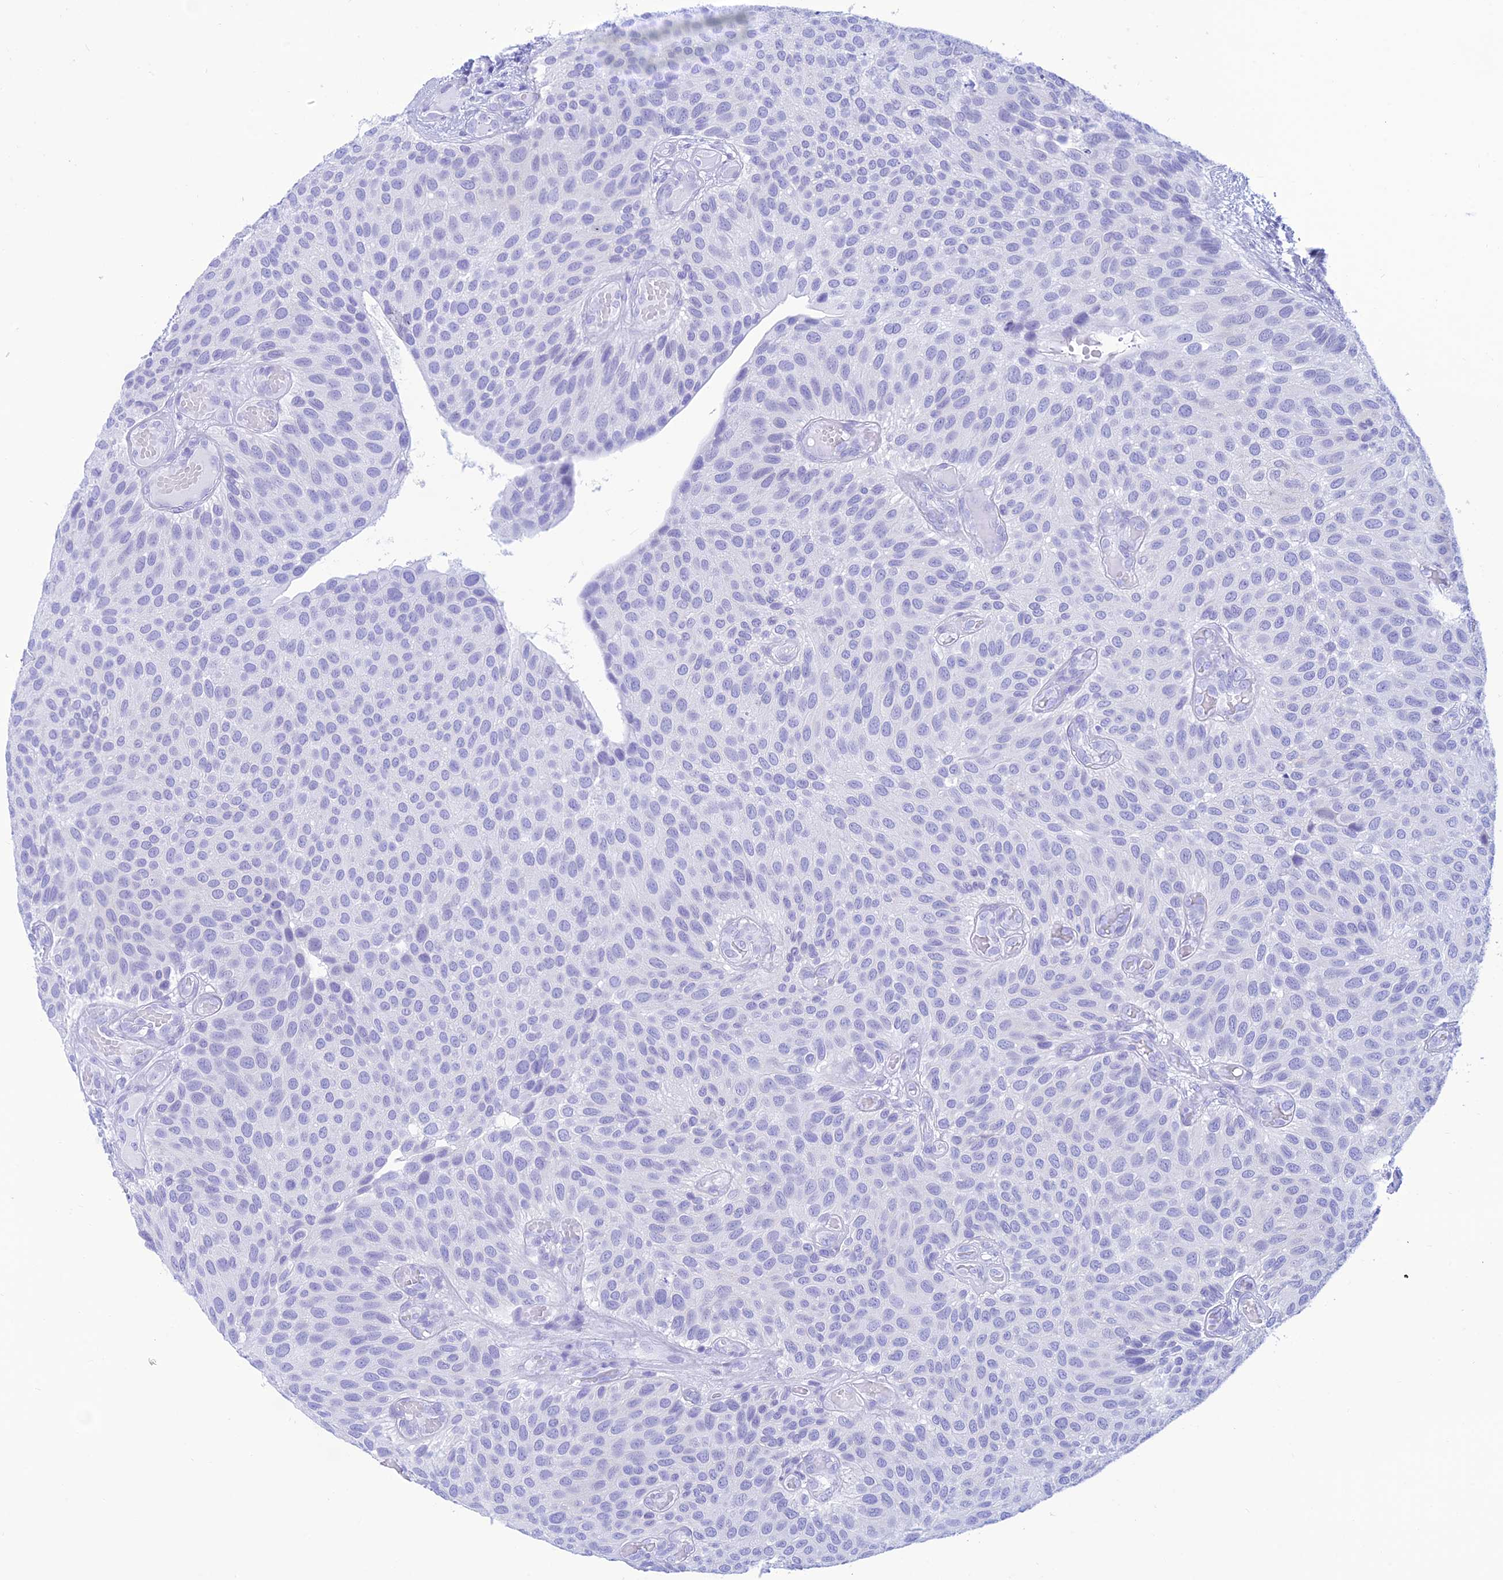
{"staining": {"intensity": "negative", "quantity": "none", "location": "none"}, "tissue": "urothelial cancer", "cell_type": "Tumor cells", "image_type": "cancer", "snomed": [{"axis": "morphology", "description": "Urothelial carcinoma, Low grade"}, {"axis": "topography", "description": "Urinary bladder"}], "caption": "This is an immunohistochemistry photomicrograph of human urothelial cancer. There is no expression in tumor cells.", "gene": "PRNP", "patient": {"sex": "male", "age": 89}}